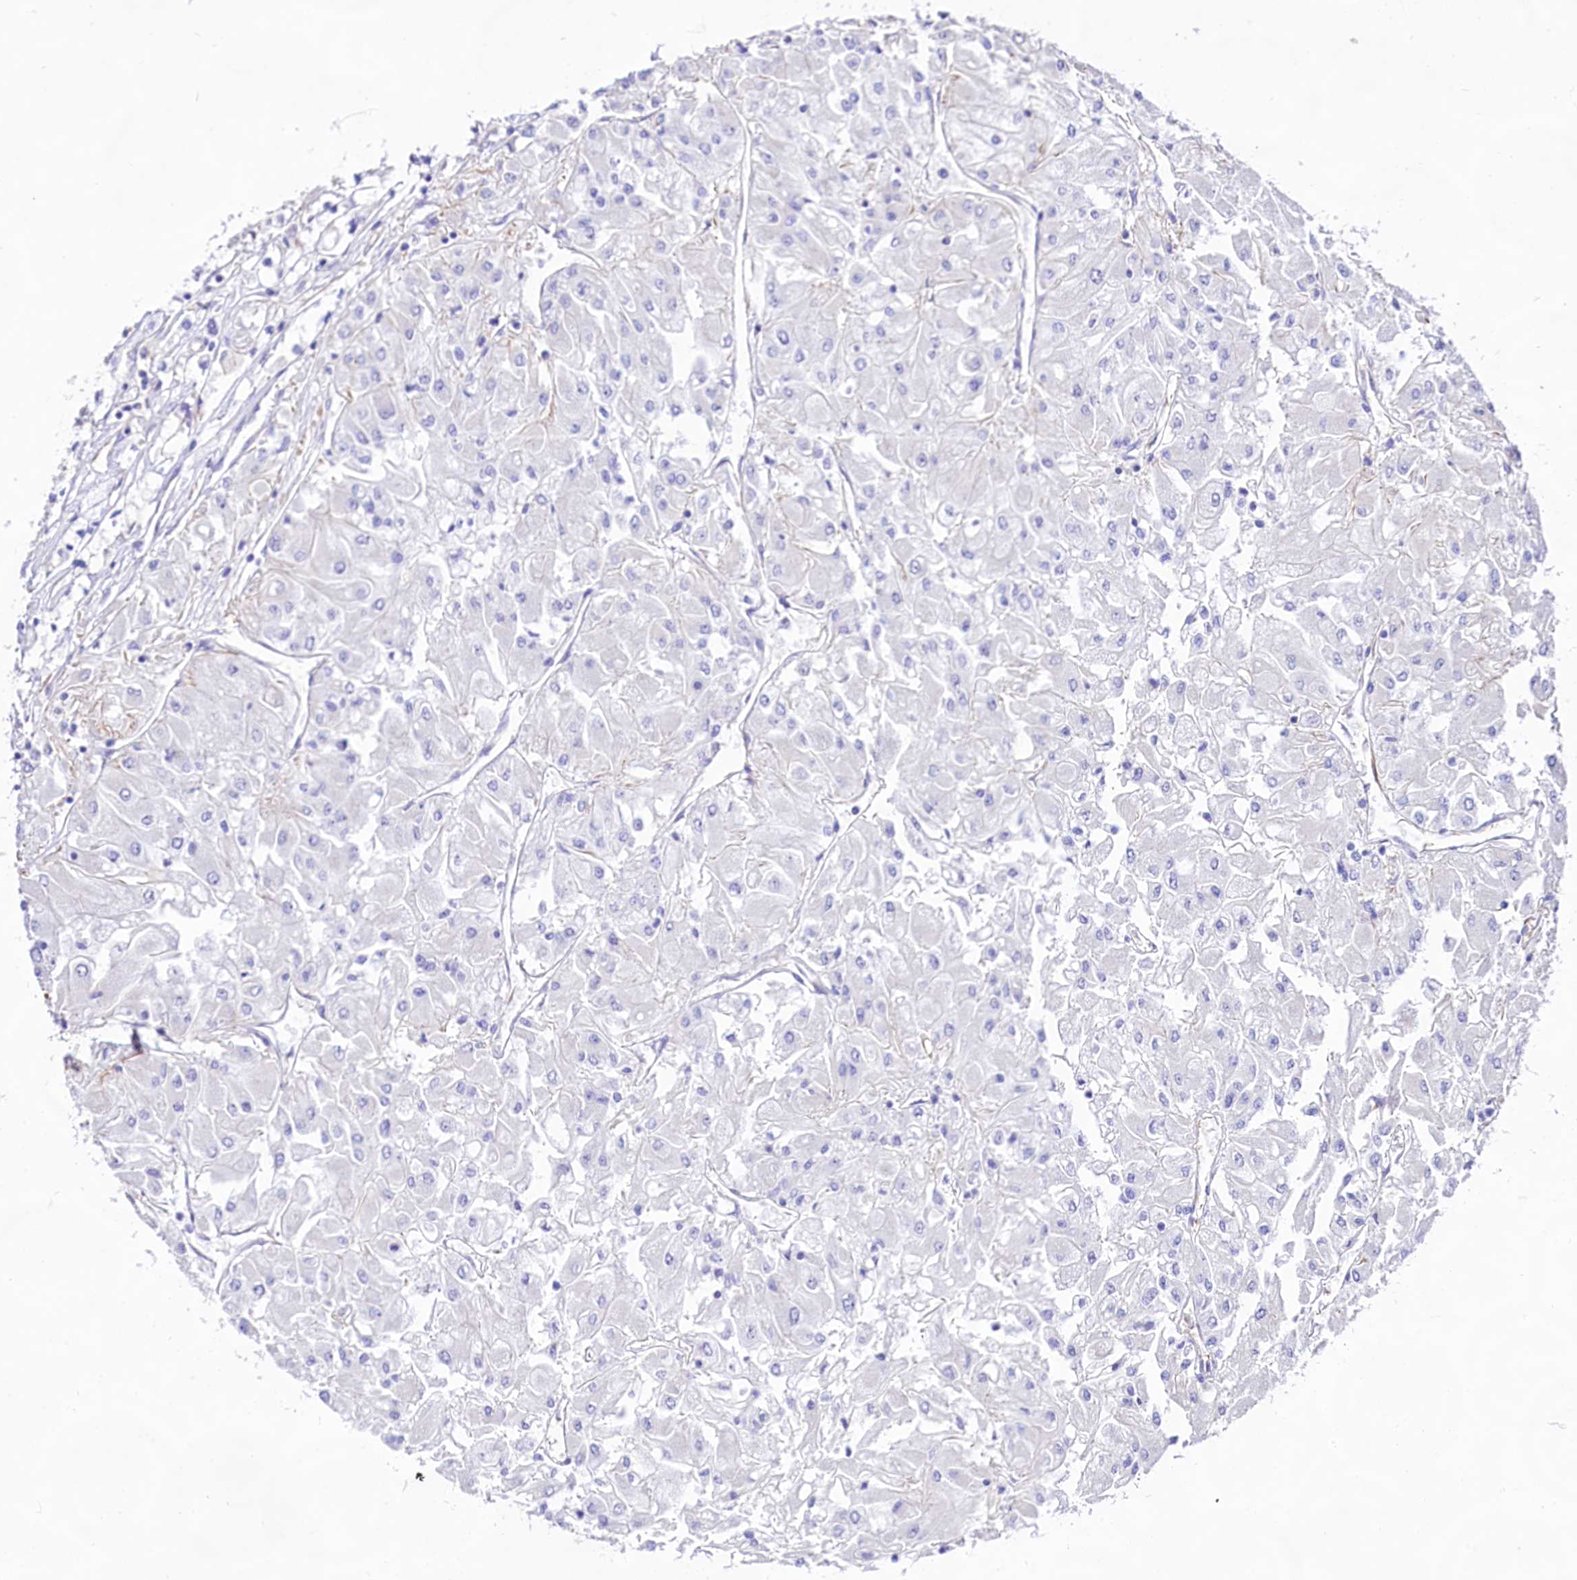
{"staining": {"intensity": "negative", "quantity": "none", "location": "none"}, "tissue": "renal cancer", "cell_type": "Tumor cells", "image_type": "cancer", "snomed": [{"axis": "morphology", "description": "Adenocarcinoma, NOS"}, {"axis": "topography", "description": "Kidney"}], "caption": "This is an immunohistochemistry histopathology image of adenocarcinoma (renal). There is no expression in tumor cells.", "gene": "CD99", "patient": {"sex": "male", "age": 80}}